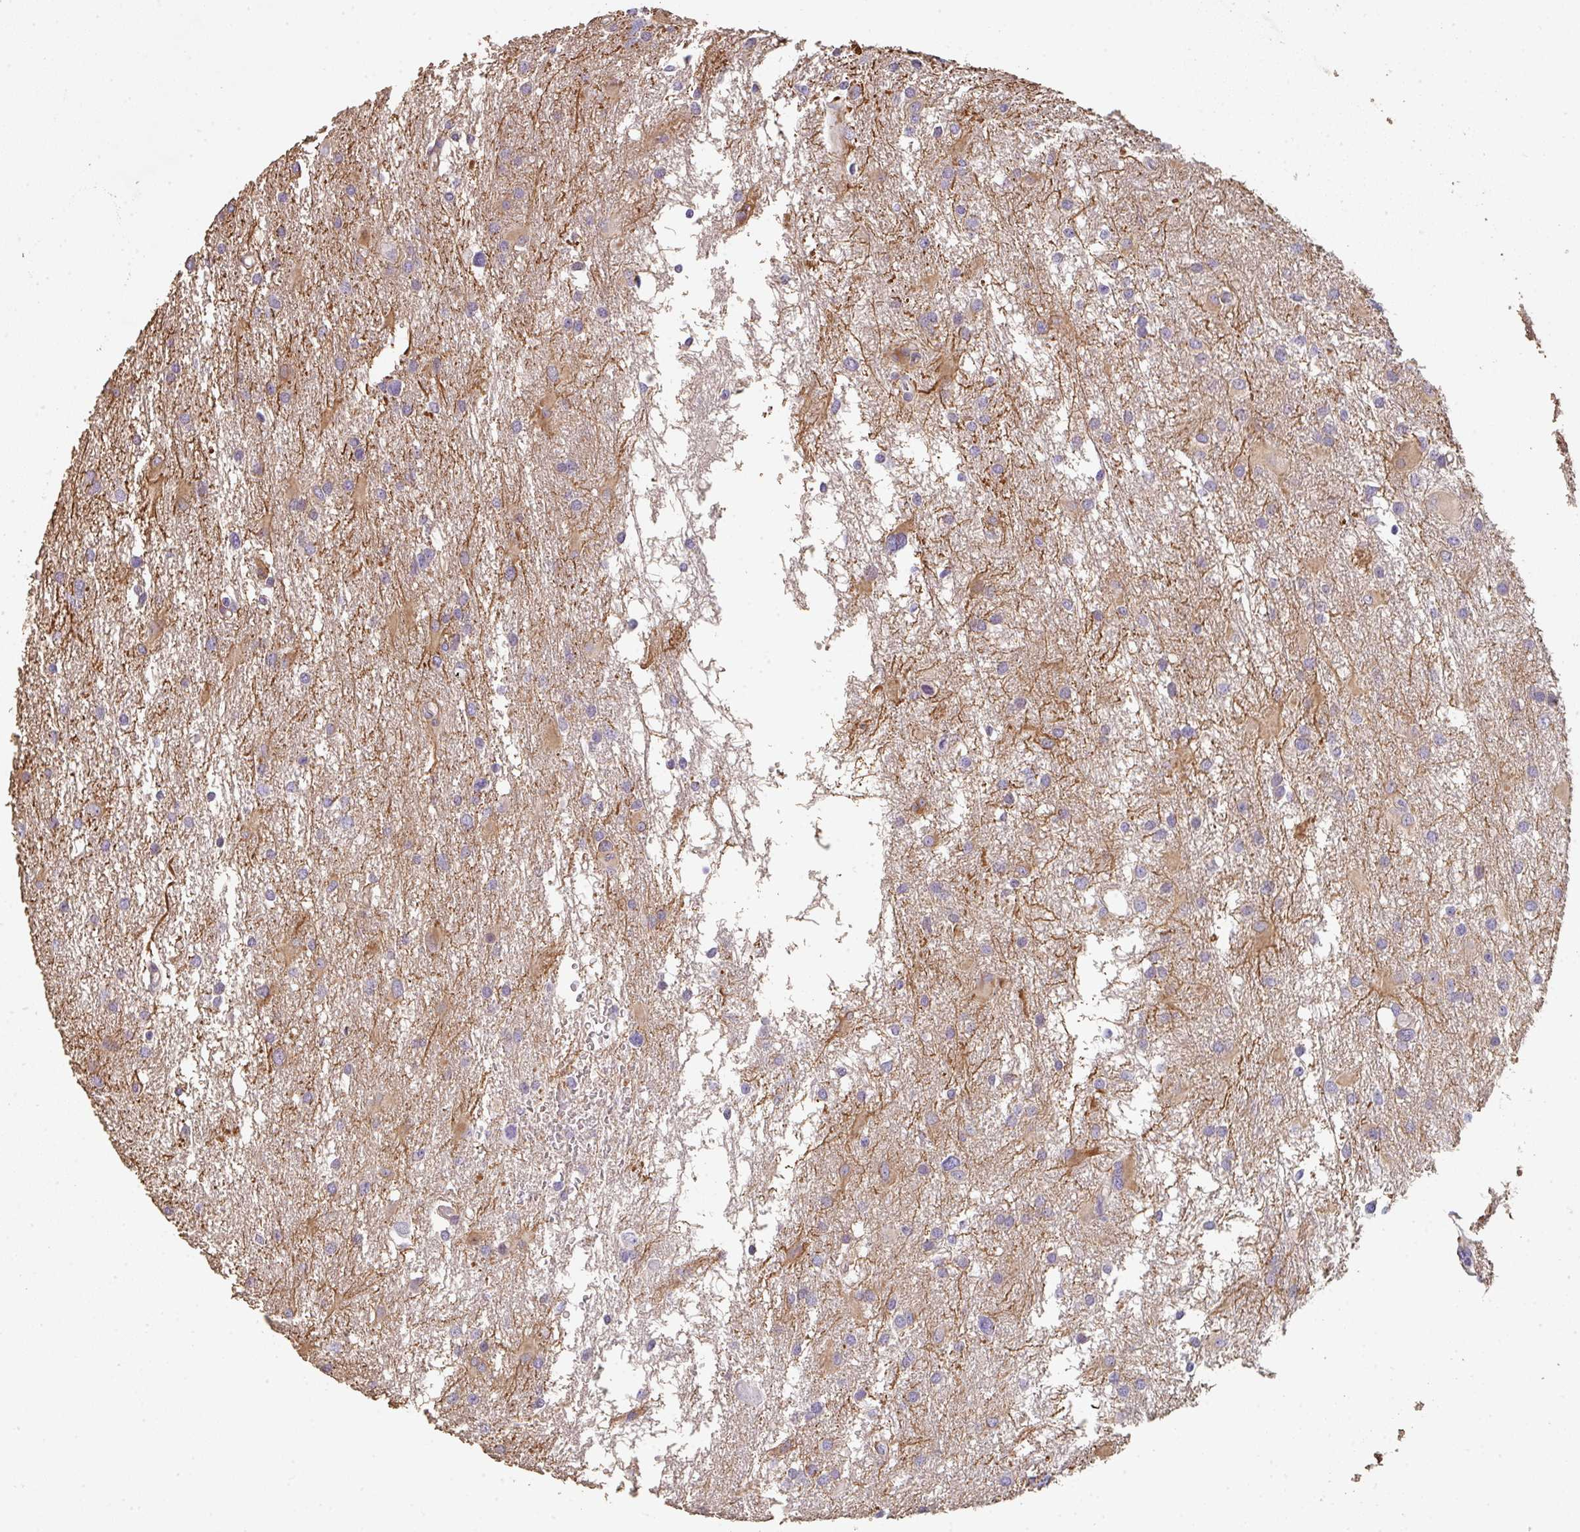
{"staining": {"intensity": "negative", "quantity": "none", "location": "none"}, "tissue": "glioma", "cell_type": "Tumor cells", "image_type": "cancer", "snomed": [{"axis": "morphology", "description": "Glioma, malignant, High grade"}, {"axis": "topography", "description": "Brain"}], "caption": "Immunohistochemical staining of malignant glioma (high-grade) exhibits no significant positivity in tumor cells.", "gene": "TNFRSF10A", "patient": {"sex": "male", "age": 53}}